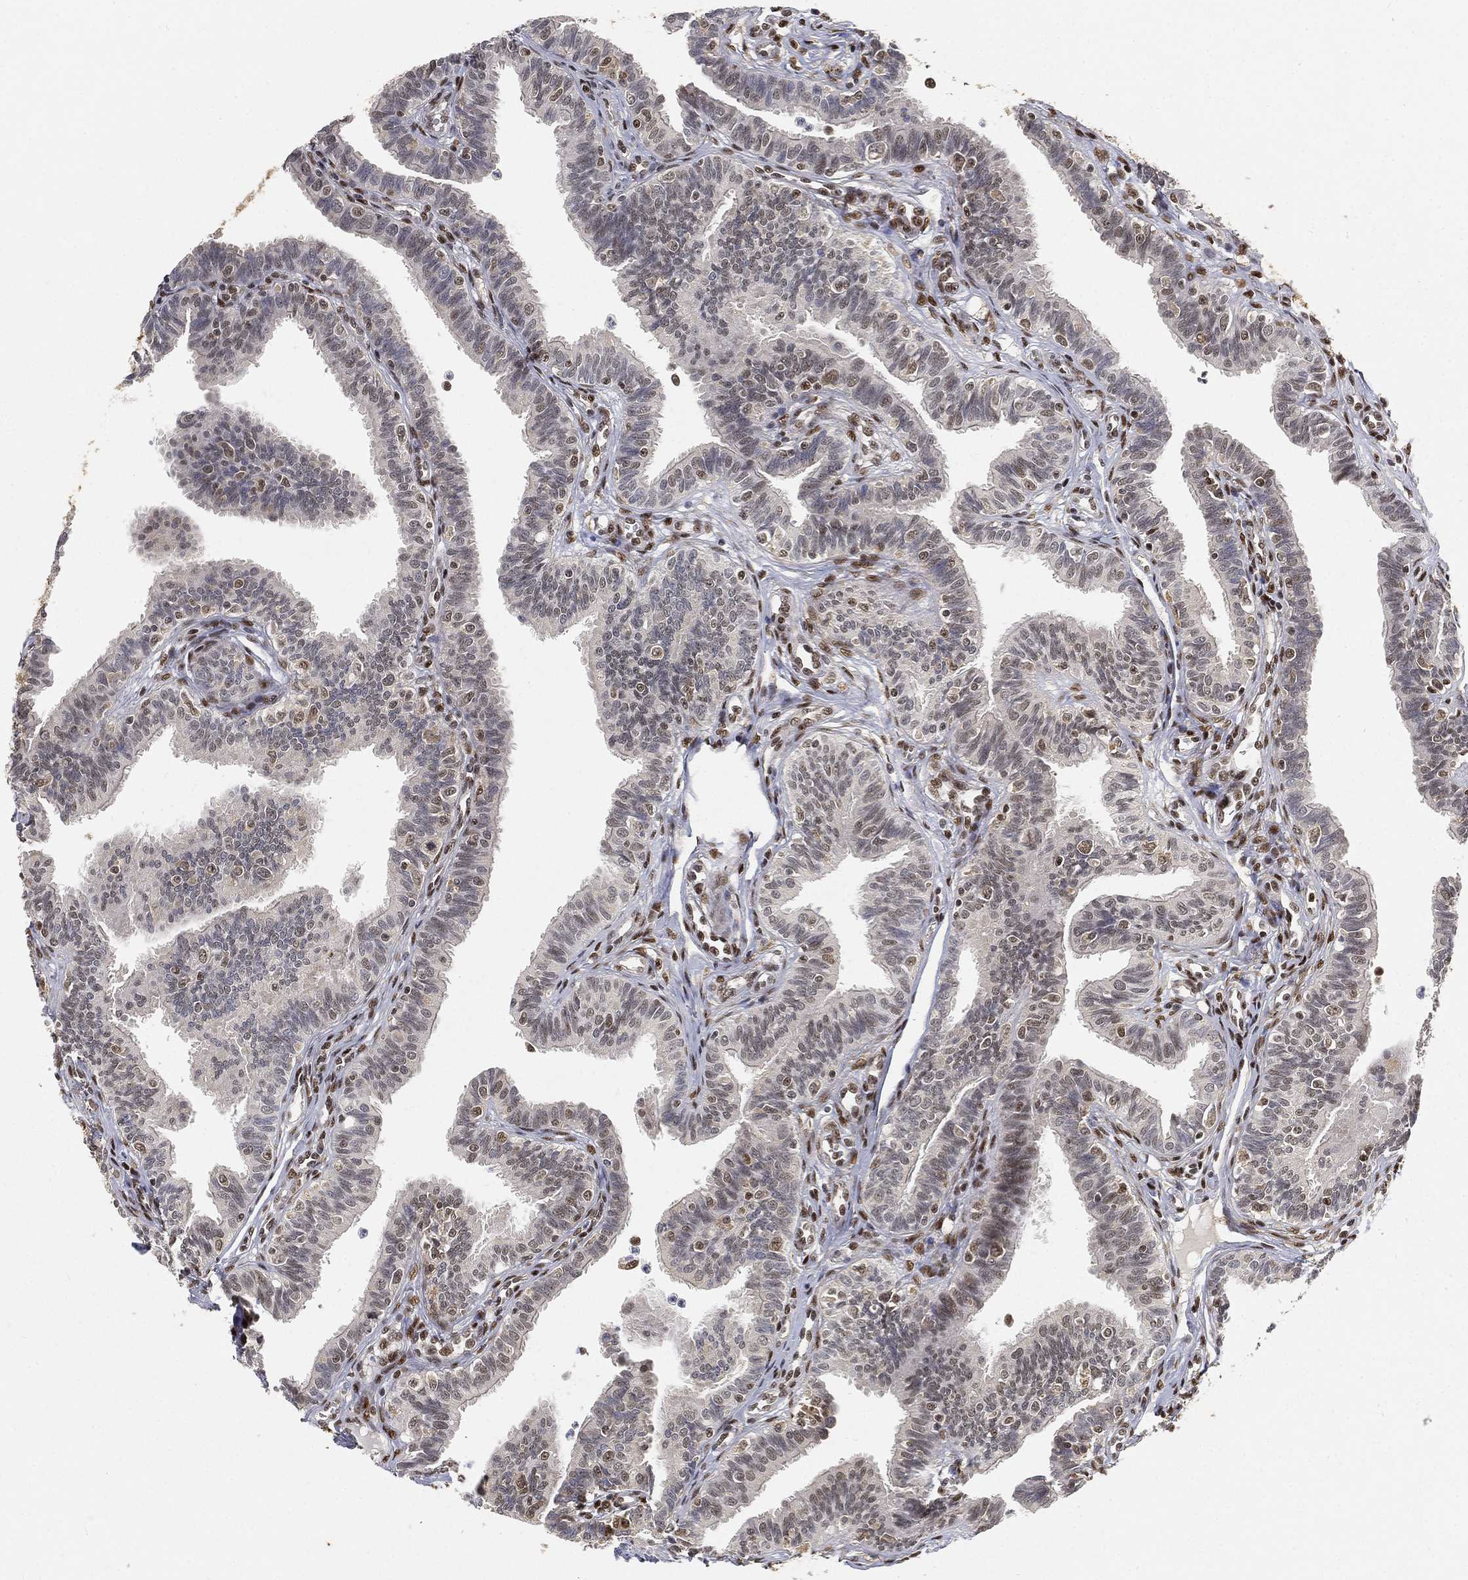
{"staining": {"intensity": "negative", "quantity": "none", "location": "none"}, "tissue": "fallopian tube", "cell_type": "Glandular cells", "image_type": "normal", "snomed": [{"axis": "morphology", "description": "Normal tissue, NOS"}, {"axis": "topography", "description": "Fallopian tube"}], "caption": "Photomicrograph shows no significant protein expression in glandular cells of normal fallopian tube. The staining was performed using DAB (3,3'-diaminobenzidine) to visualize the protein expression in brown, while the nuclei were stained in blue with hematoxylin (Magnification: 20x).", "gene": "CRTC3", "patient": {"sex": "female", "age": 36}}